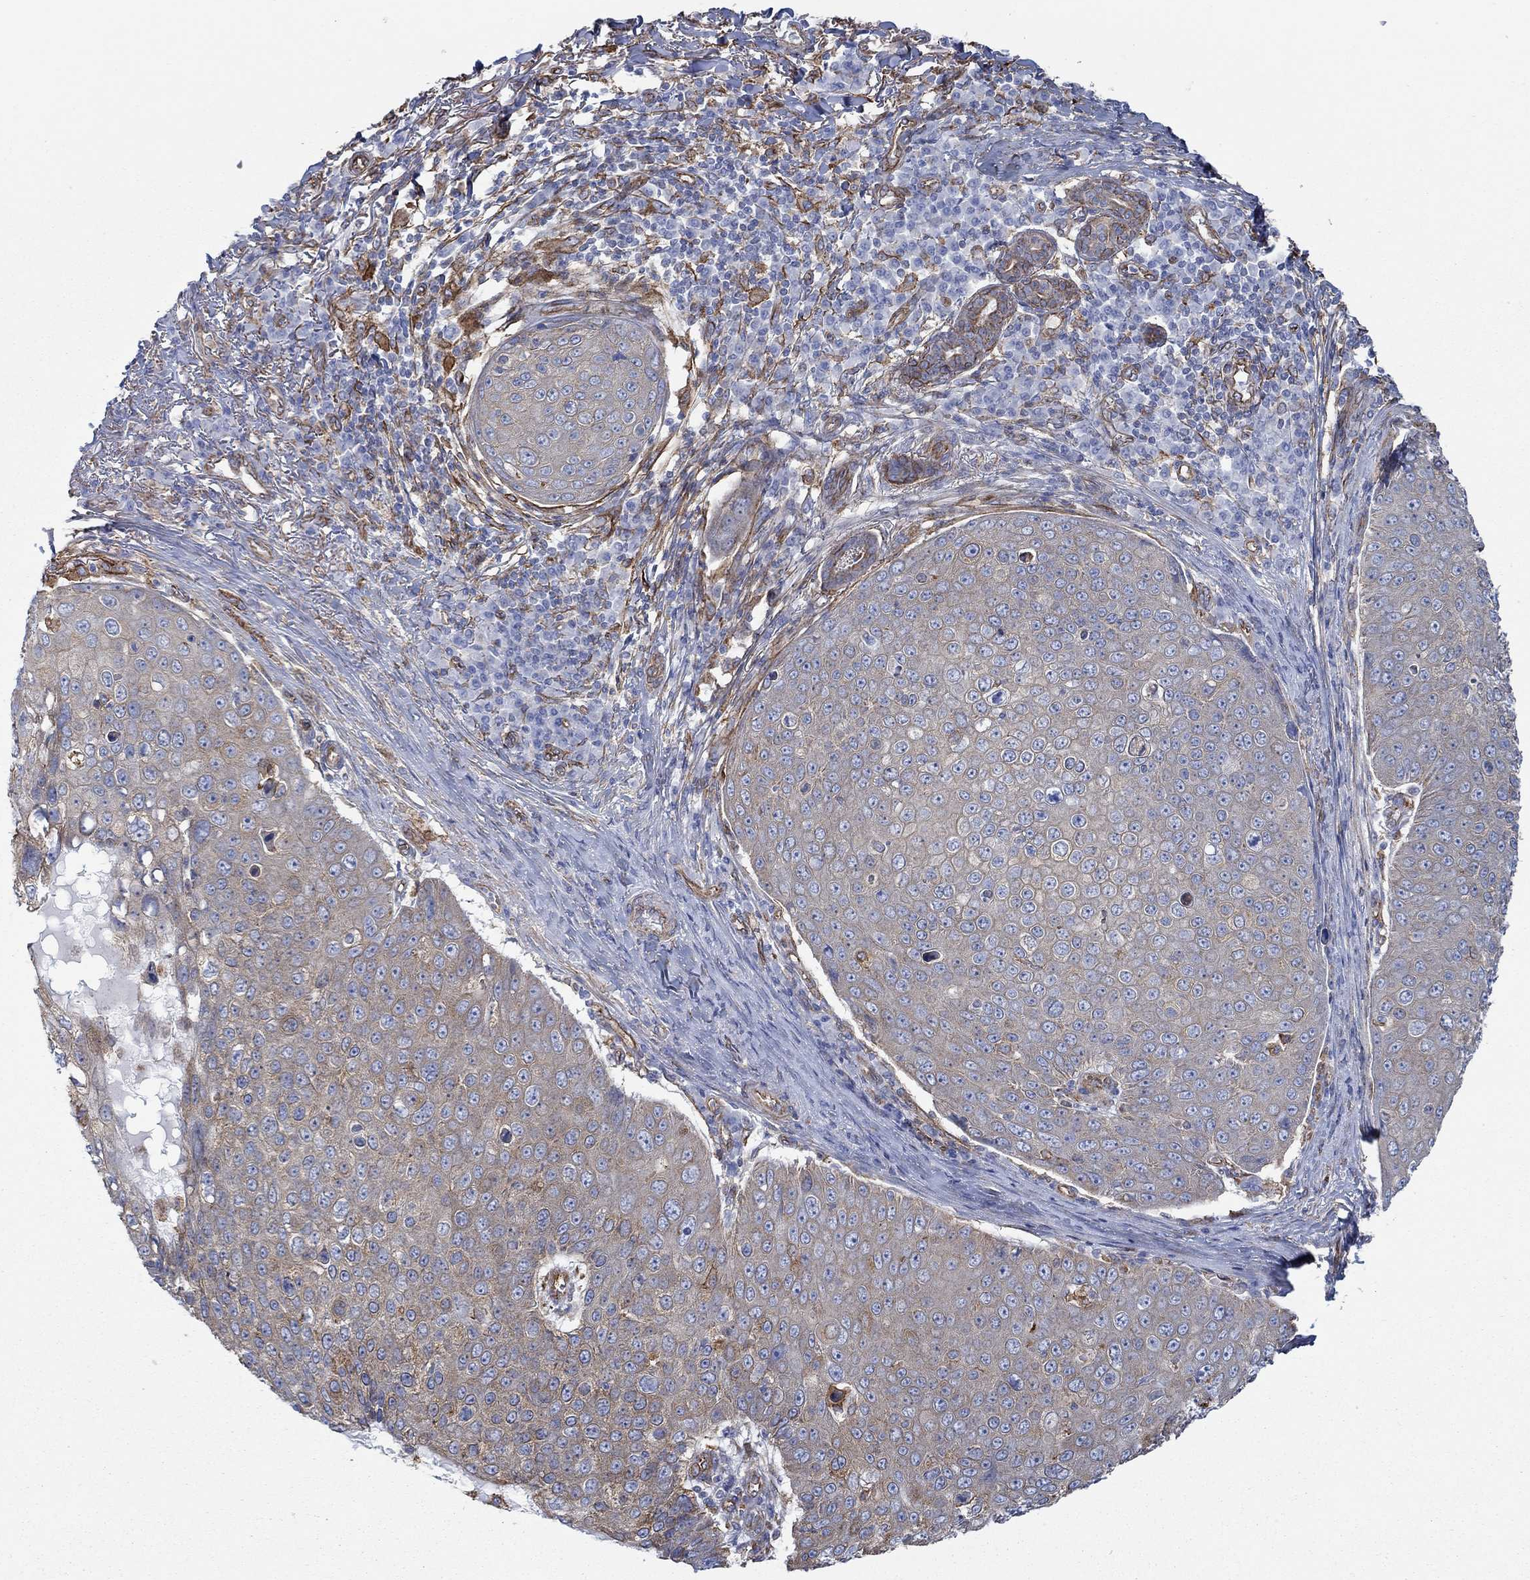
{"staining": {"intensity": "negative", "quantity": "none", "location": "none"}, "tissue": "skin cancer", "cell_type": "Tumor cells", "image_type": "cancer", "snomed": [{"axis": "morphology", "description": "Squamous cell carcinoma, NOS"}, {"axis": "topography", "description": "Skin"}], "caption": "The immunohistochemistry (IHC) micrograph has no significant staining in tumor cells of squamous cell carcinoma (skin) tissue.", "gene": "STC2", "patient": {"sex": "male", "age": 71}}